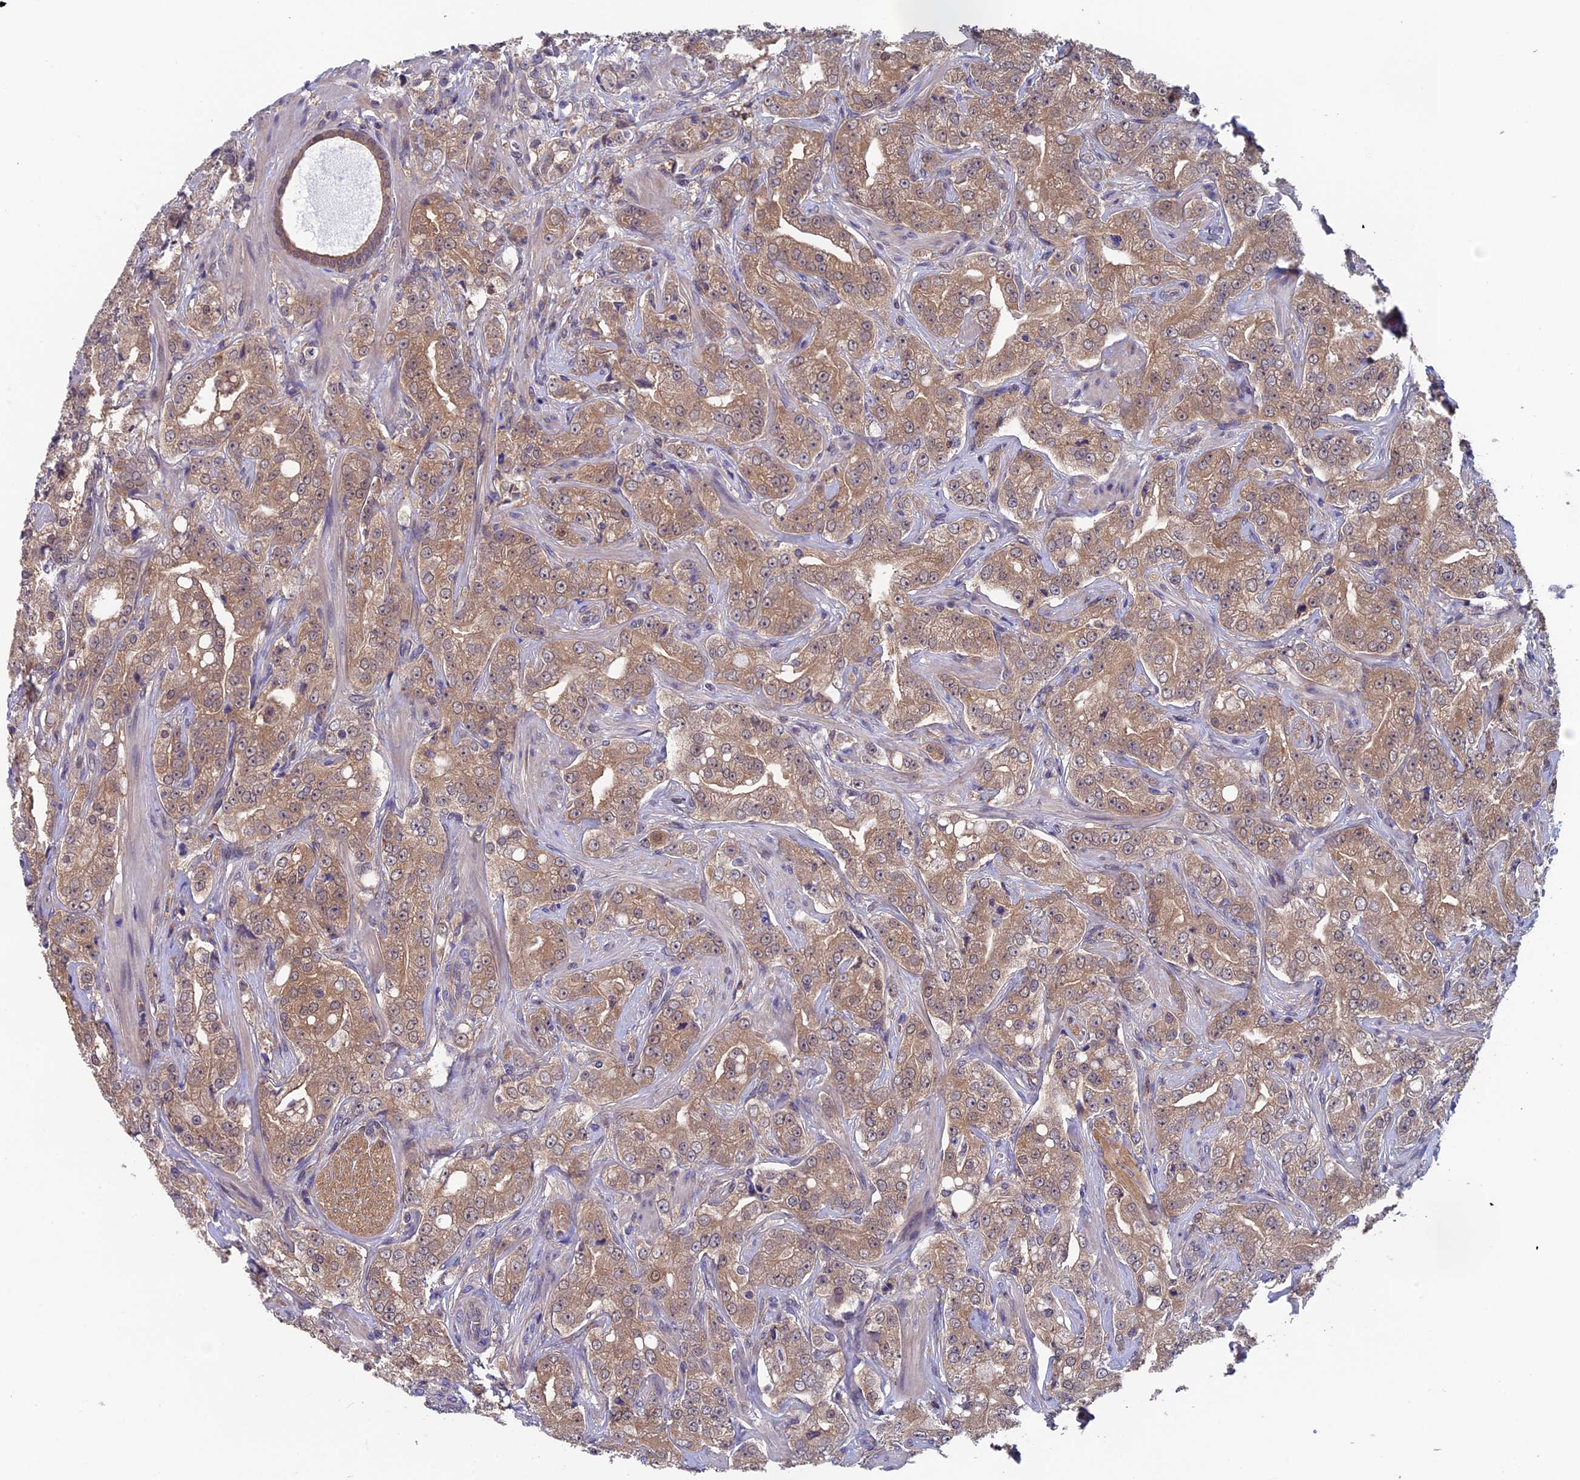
{"staining": {"intensity": "moderate", "quantity": ">75%", "location": "cytoplasmic/membranous"}, "tissue": "prostate cancer", "cell_type": "Tumor cells", "image_type": "cancer", "snomed": [{"axis": "morphology", "description": "Adenocarcinoma, Low grade"}, {"axis": "topography", "description": "Prostate"}], "caption": "This micrograph exhibits immunohistochemistry staining of human prostate cancer, with medium moderate cytoplasmic/membranous staining in about >75% of tumor cells.", "gene": "LCMT1", "patient": {"sex": "male", "age": 67}}